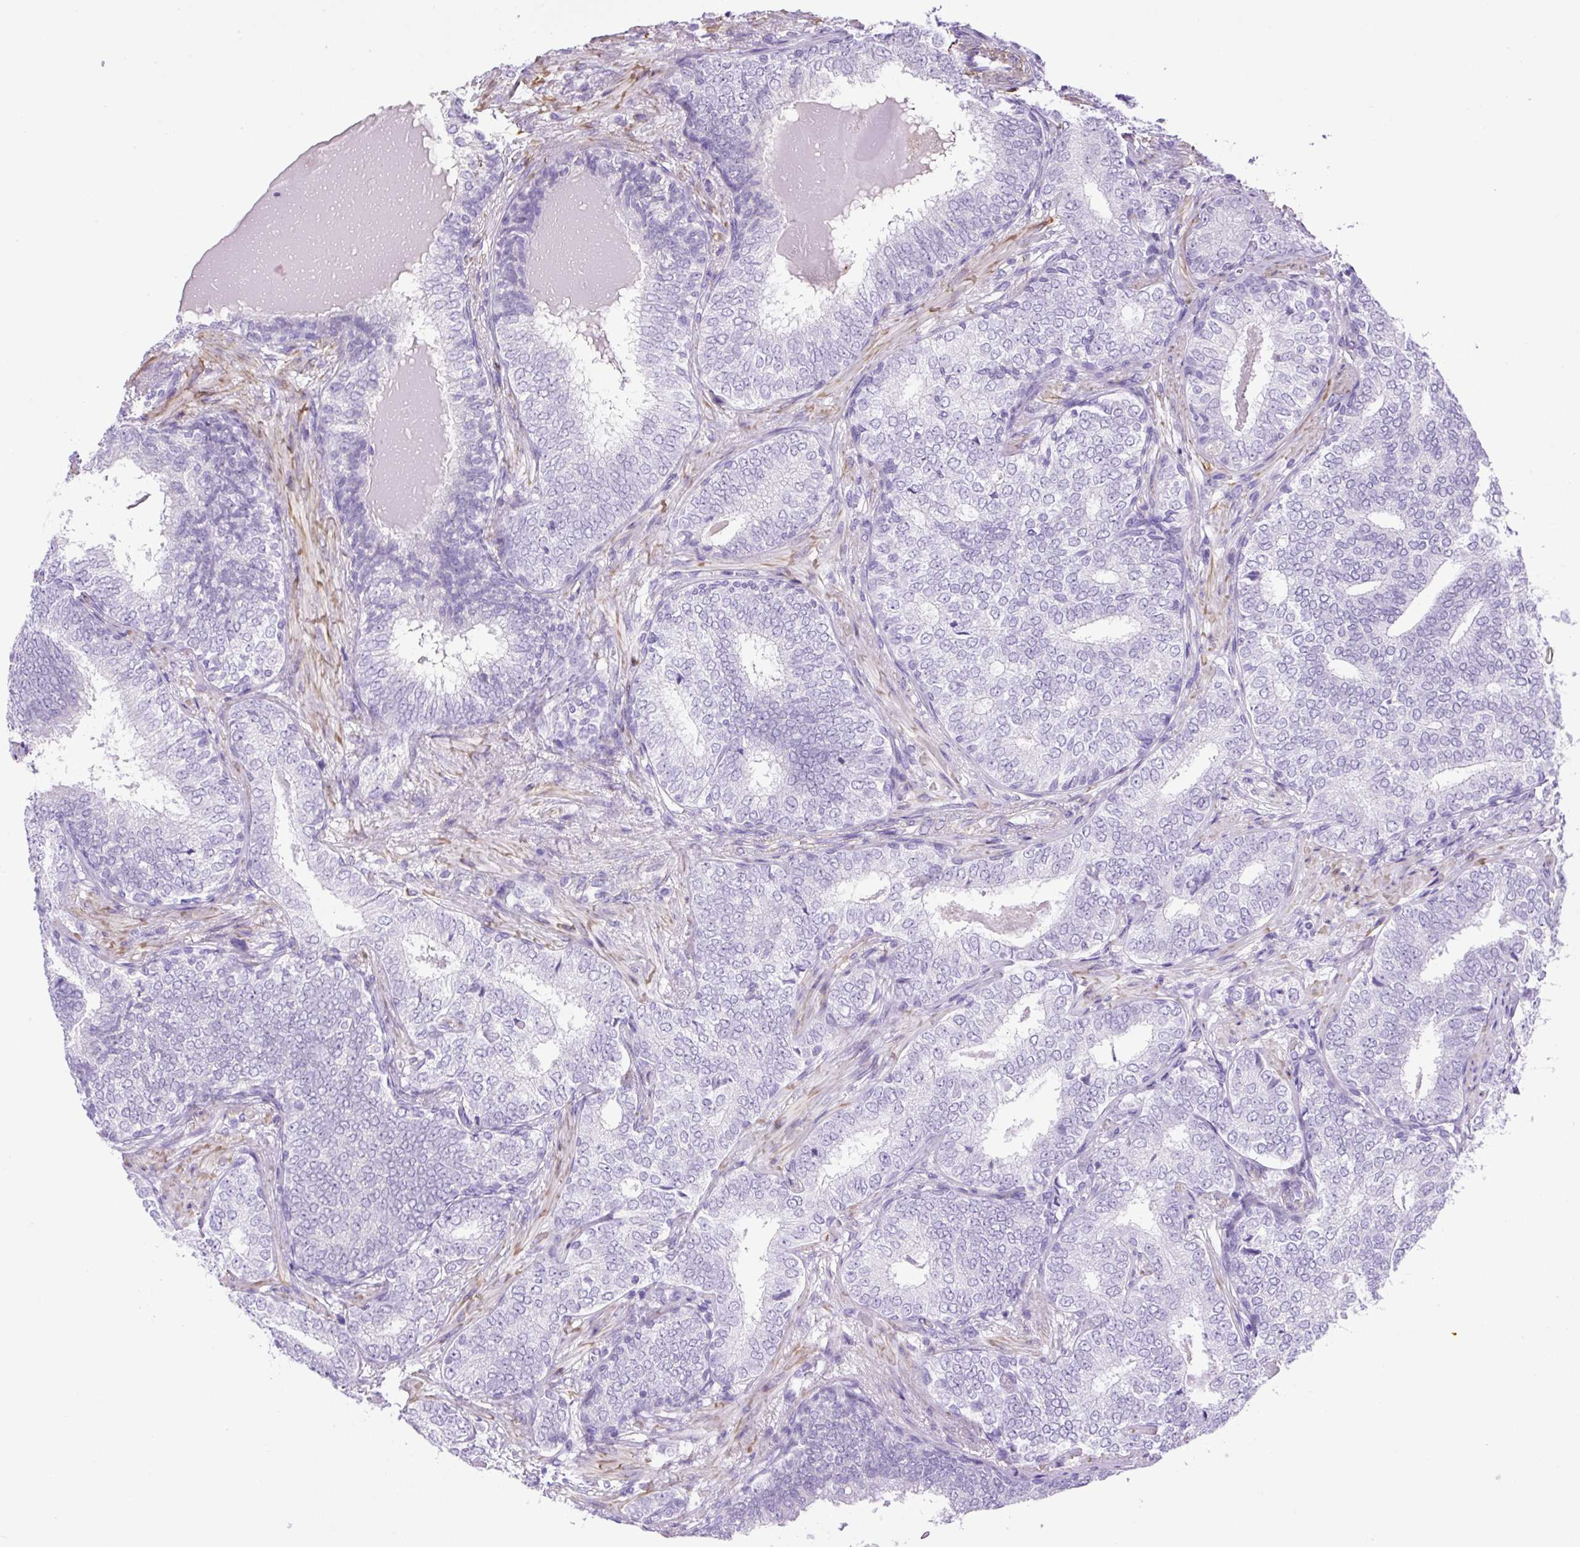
{"staining": {"intensity": "negative", "quantity": "none", "location": "none"}, "tissue": "prostate cancer", "cell_type": "Tumor cells", "image_type": "cancer", "snomed": [{"axis": "morphology", "description": "Adenocarcinoma, High grade"}, {"axis": "topography", "description": "Prostate"}], "caption": "The photomicrograph displays no significant staining in tumor cells of prostate cancer (high-grade adenocarcinoma).", "gene": "VWA7", "patient": {"sex": "male", "age": 72}}